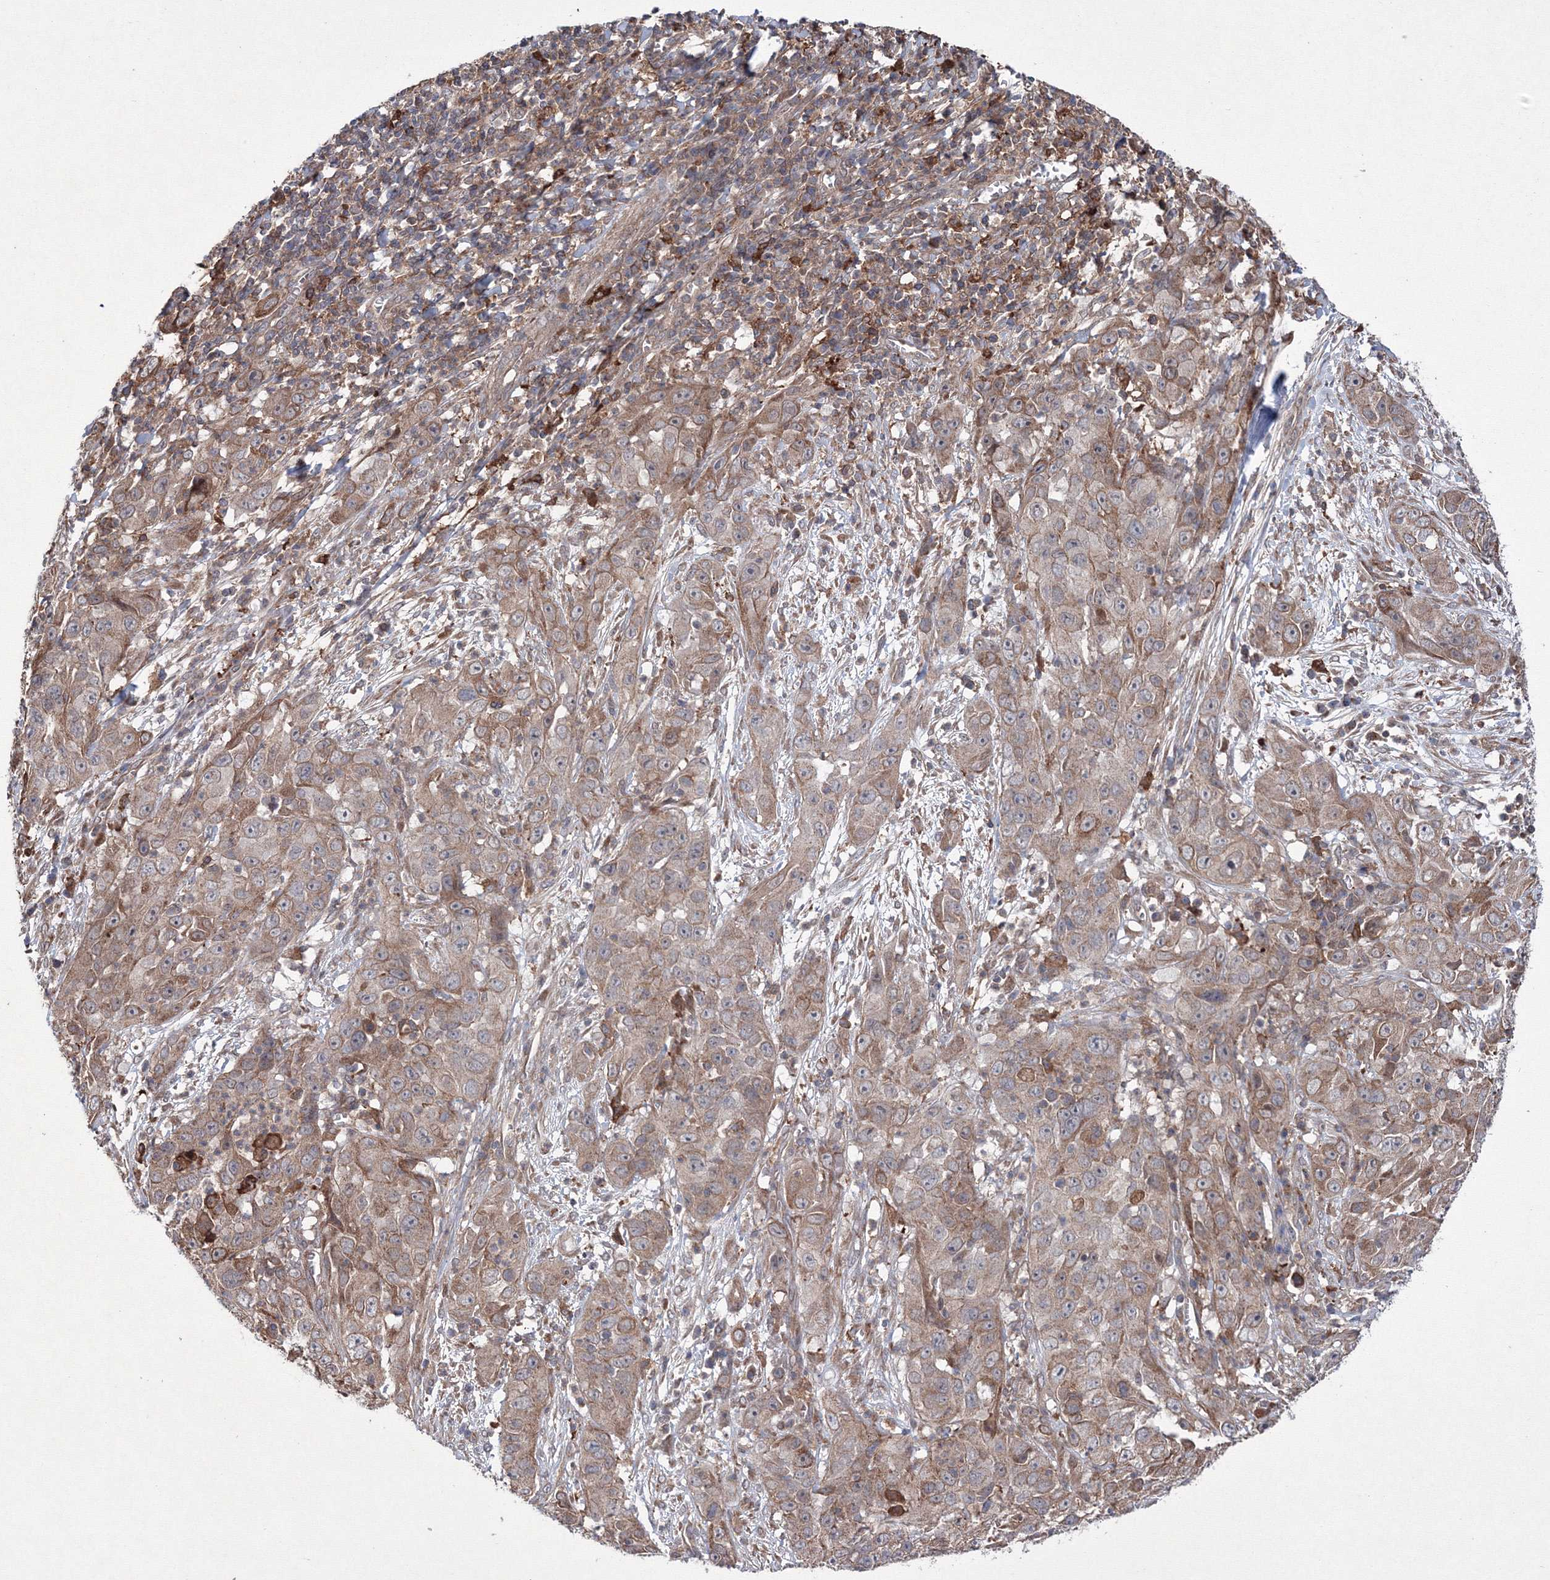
{"staining": {"intensity": "moderate", "quantity": ">75%", "location": "cytoplasmic/membranous"}, "tissue": "cervical cancer", "cell_type": "Tumor cells", "image_type": "cancer", "snomed": [{"axis": "morphology", "description": "Squamous cell carcinoma, NOS"}, {"axis": "topography", "description": "Cervix"}], "caption": "Immunohistochemical staining of human cervical squamous cell carcinoma reveals medium levels of moderate cytoplasmic/membranous protein staining in about >75% of tumor cells. Using DAB (3,3'-diaminobenzidine) (brown) and hematoxylin (blue) stains, captured at high magnification using brightfield microscopy.", "gene": "RANBP3L", "patient": {"sex": "female", "age": 32}}